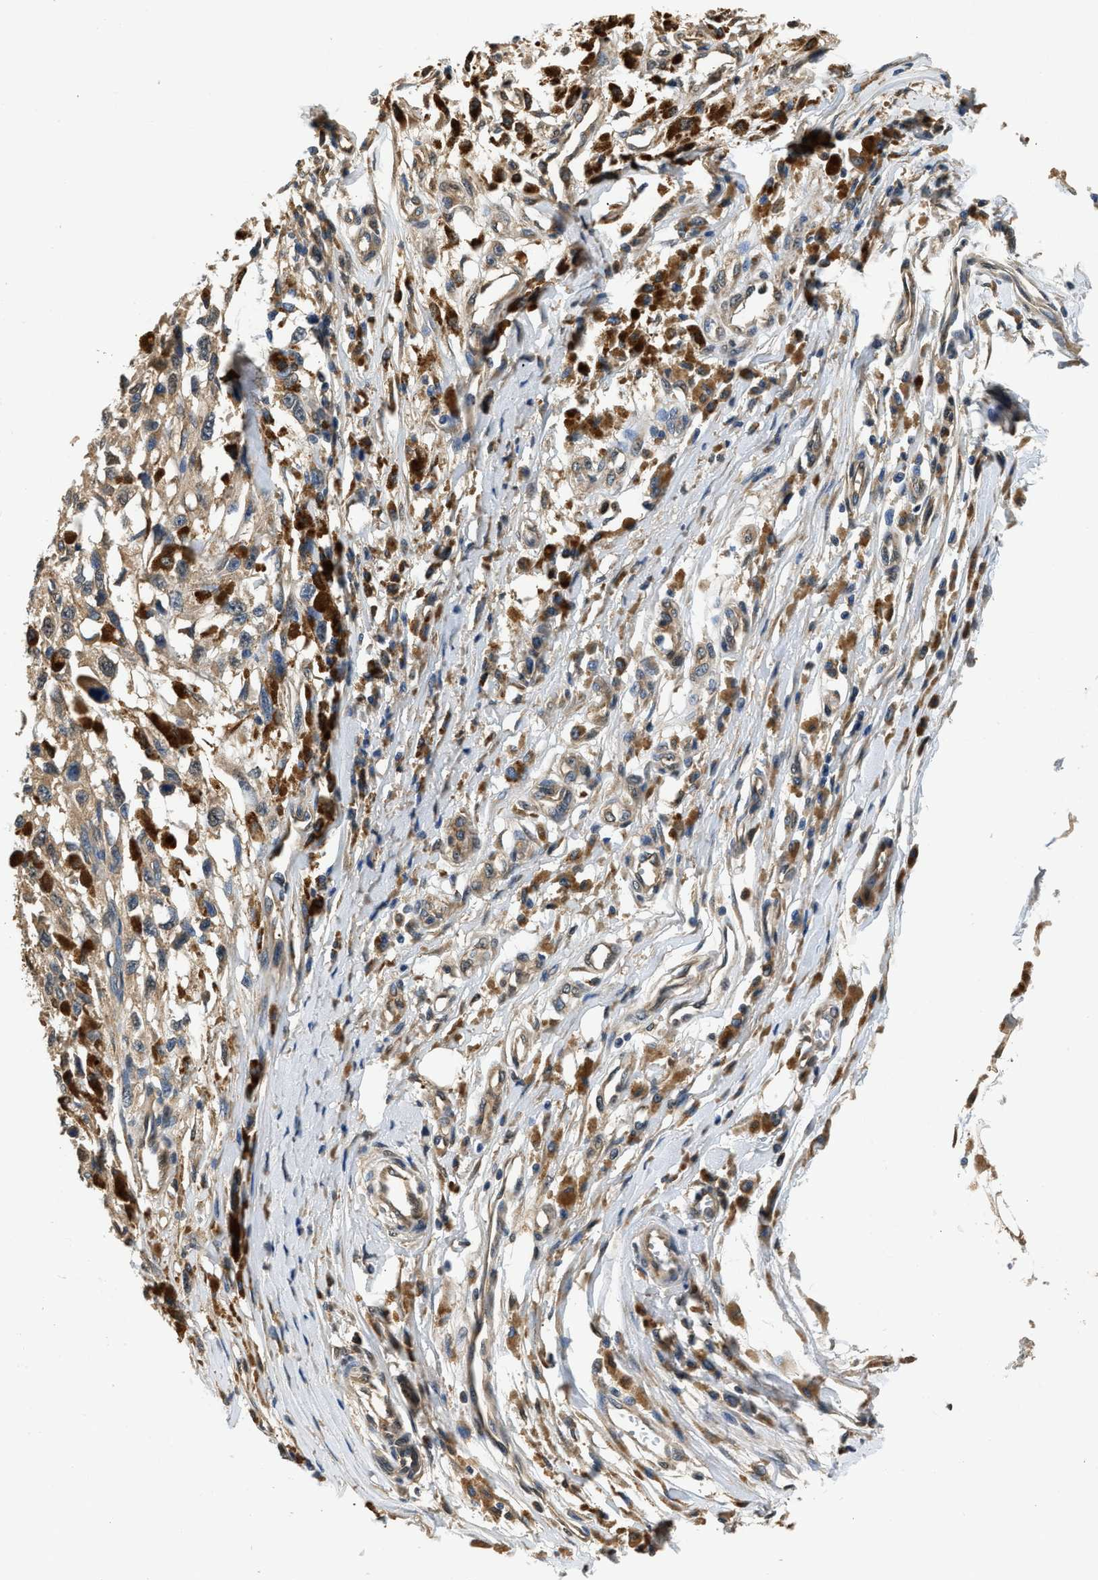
{"staining": {"intensity": "weak", "quantity": ">75%", "location": "cytoplasmic/membranous"}, "tissue": "melanoma", "cell_type": "Tumor cells", "image_type": "cancer", "snomed": [{"axis": "morphology", "description": "Malignant melanoma, Metastatic site"}, {"axis": "topography", "description": "Lymph node"}], "caption": "A micrograph showing weak cytoplasmic/membranous staining in about >75% of tumor cells in malignant melanoma (metastatic site), as visualized by brown immunohistochemical staining.", "gene": "BCL7C", "patient": {"sex": "male", "age": 59}}